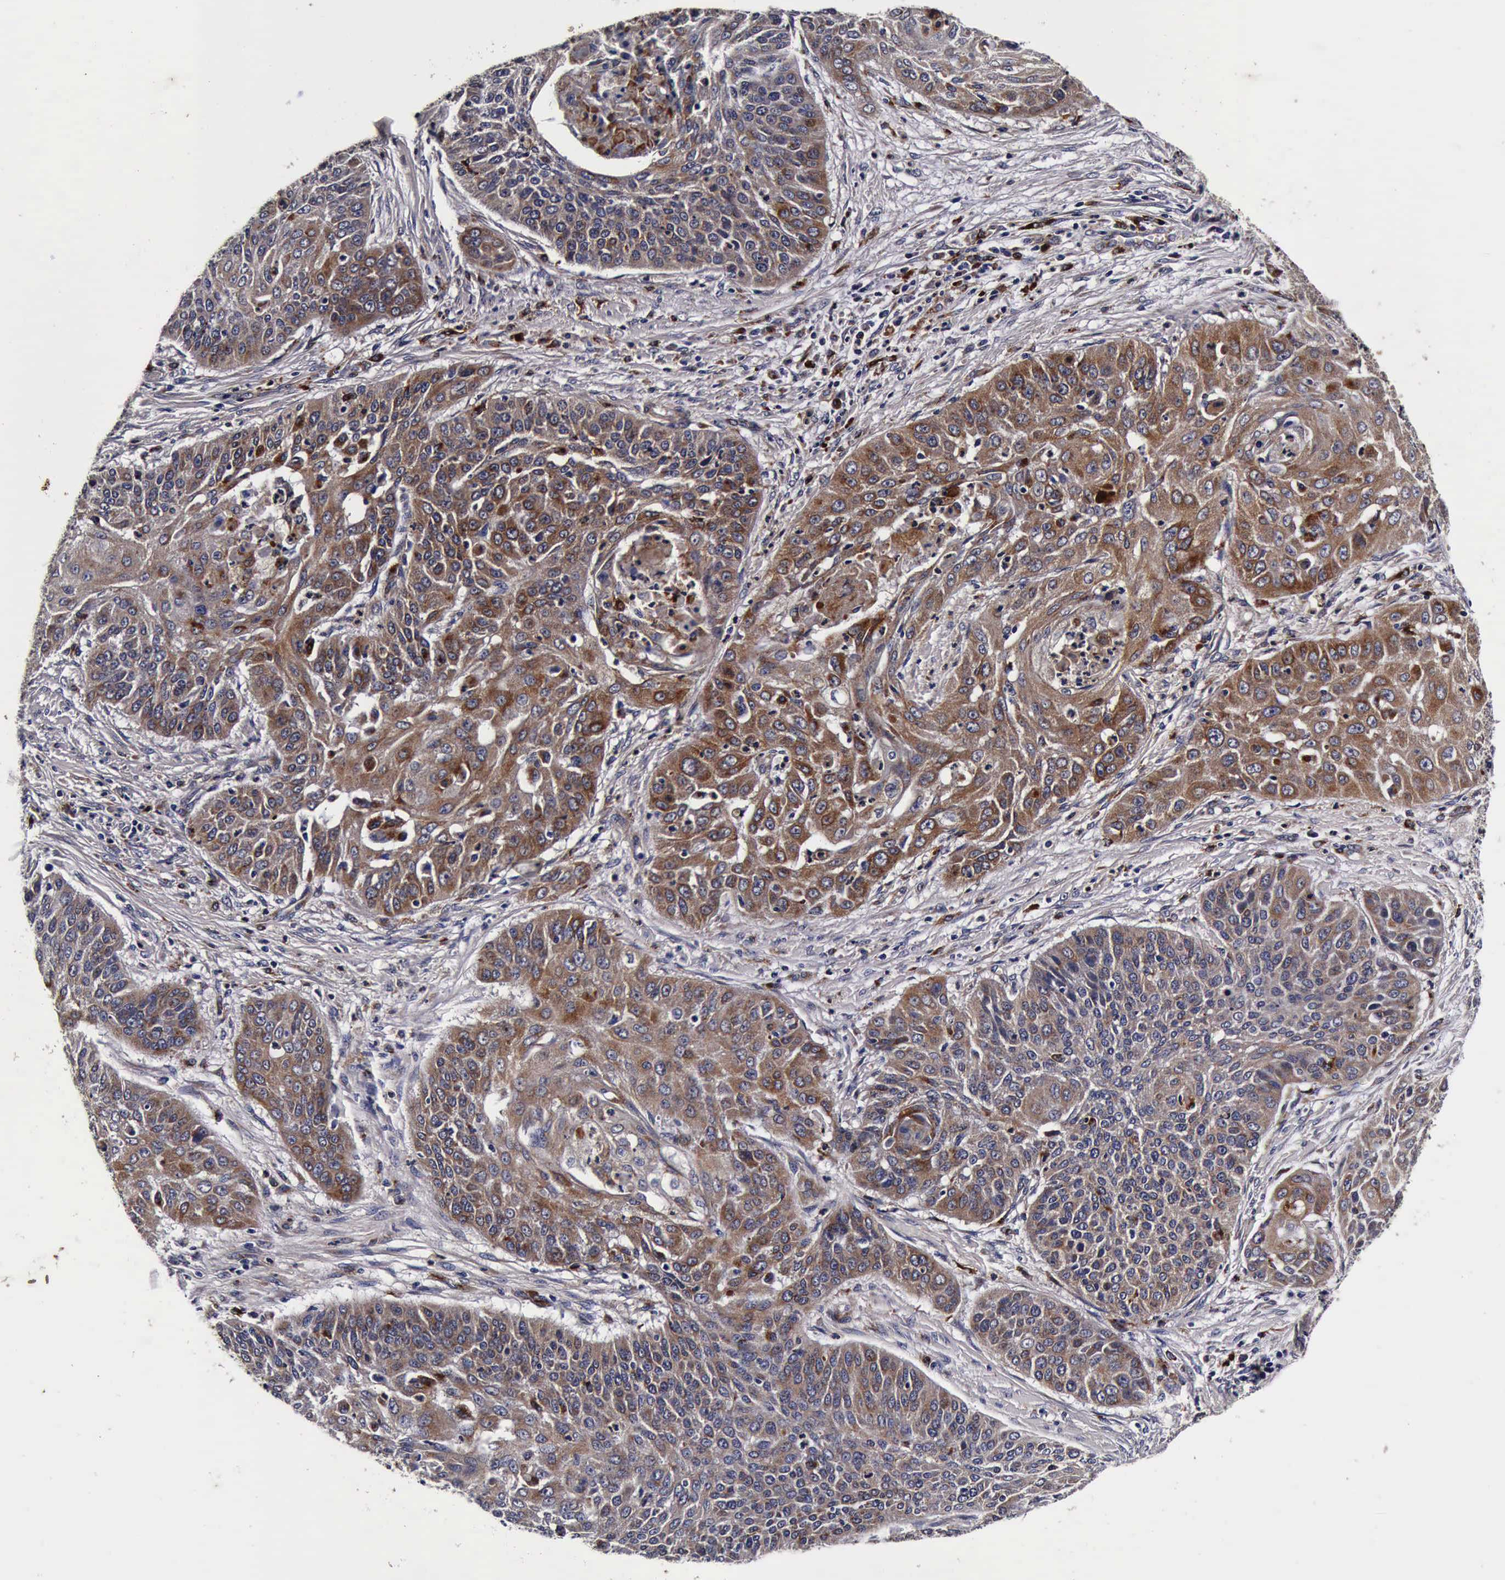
{"staining": {"intensity": "moderate", "quantity": ">75%", "location": "cytoplasmic/membranous"}, "tissue": "cervical cancer", "cell_type": "Tumor cells", "image_type": "cancer", "snomed": [{"axis": "morphology", "description": "Squamous cell carcinoma, NOS"}, {"axis": "topography", "description": "Cervix"}], "caption": "The micrograph displays staining of cervical cancer, revealing moderate cytoplasmic/membranous protein expression (brown color) within tumor cells. The protein is stained brown, and the nuclei are stained in blue (DAB (3,3'-diaminobenzidine) IHC with brightfield microscopy, high magnification).", "gene": "CST3", "patient": {"sex": "female", "age": 64}}